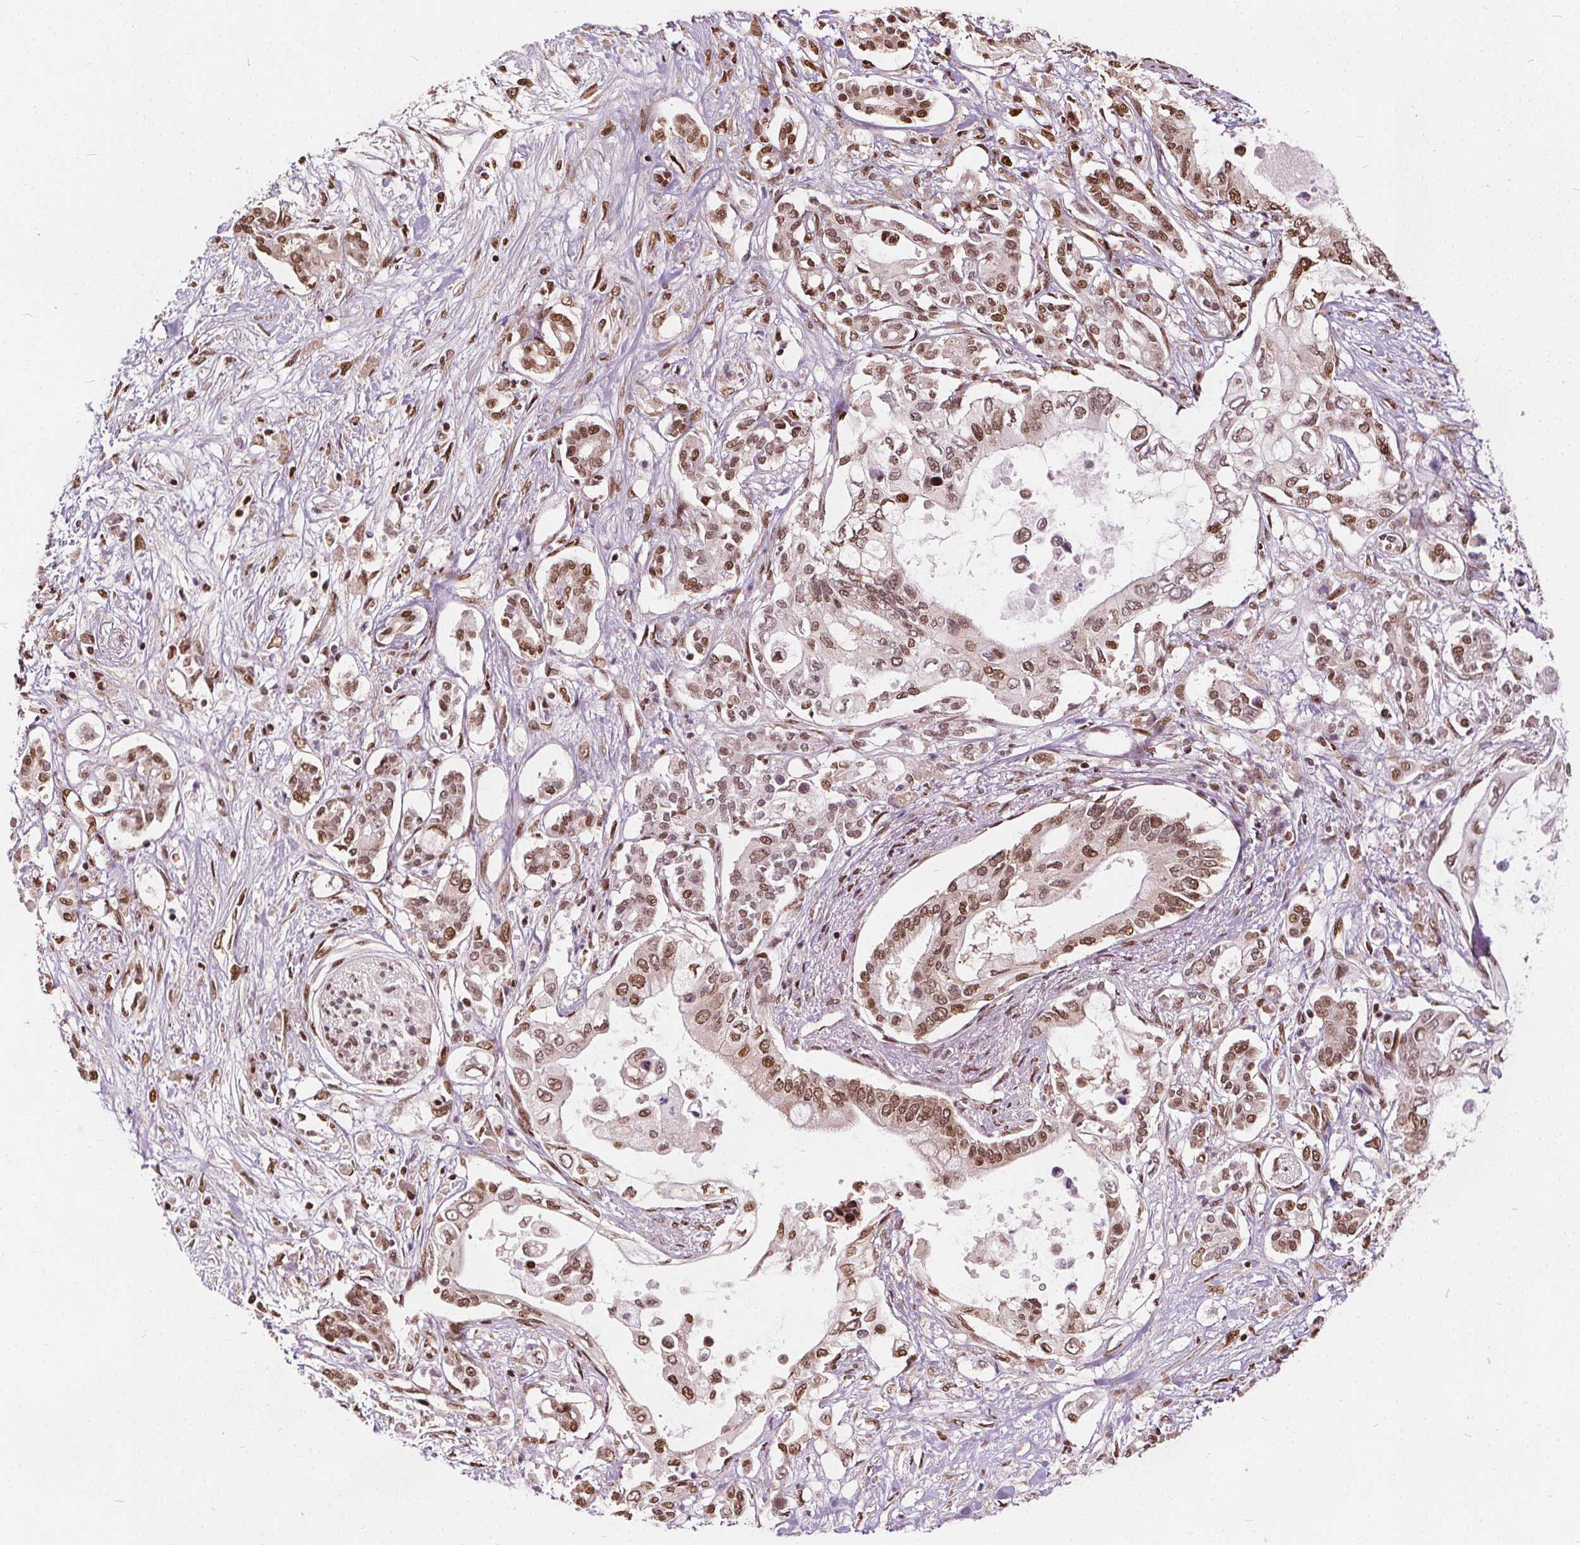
{"staining": {"intensity": "moderate", "quantity": ">75%", "location": "nuclear"}, "tissue": "pancreatic cancer", "cell_type": "Tumor cells", "image_type": "cancer", "snomed": [{"axis": "morphology", "description": "Adenocarcinoma, NOS"}, {"axis": "topography", "description": "Pancreas"}], "caption": "Immunohistochemical staining of human adenocarcinoma (pancreatic) demonstrates medium levels of moderate nuclear staining in approximately >75% of tumor cells.", "gene": "ISLR2", "patient": {"sex": "female", "age": 63}}